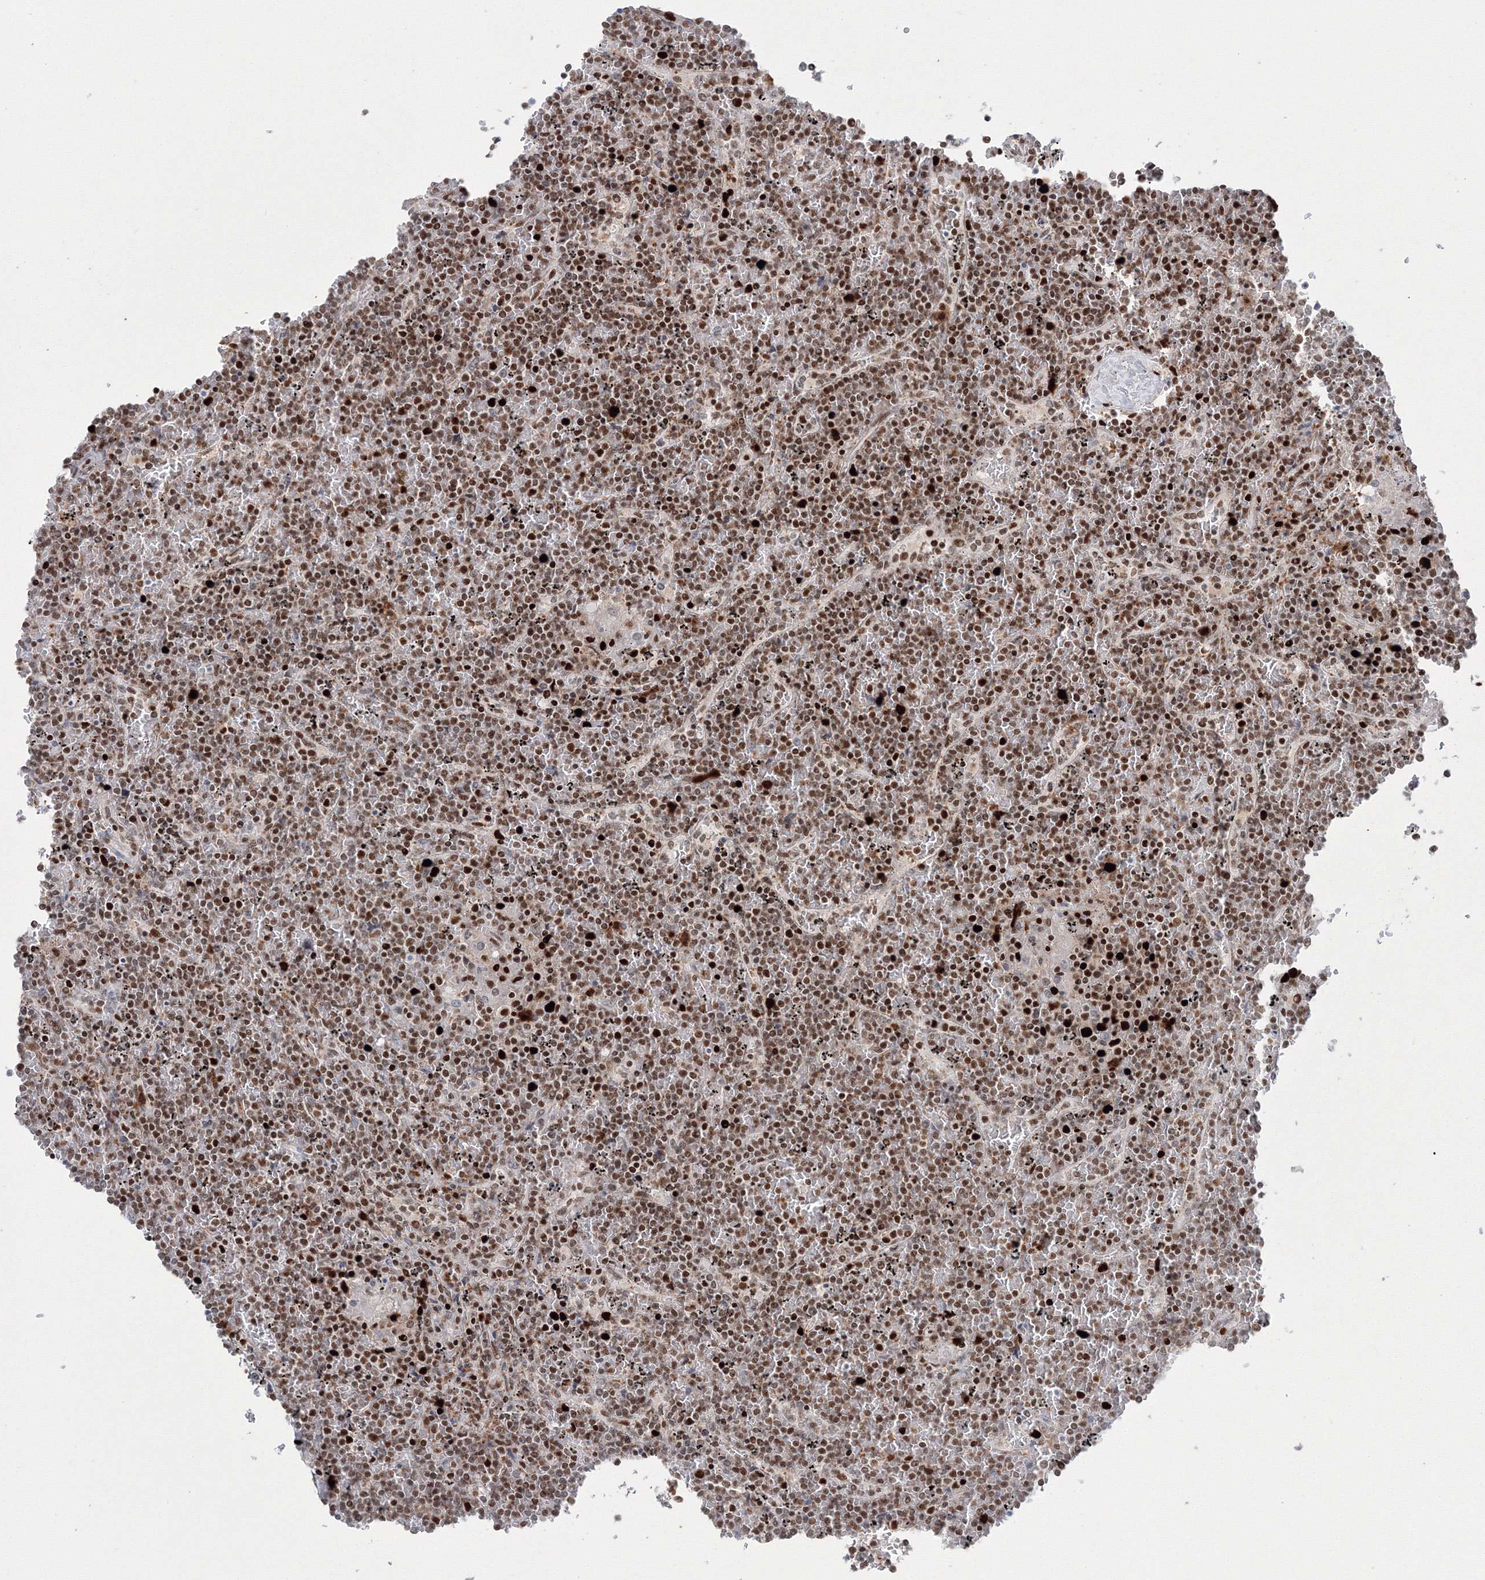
{"staining": {"intensity": "moderate", "quantity": "25%-75%", "location": "nuclear"}, "tissue": "lymphoma", "cell_type": "Tumor cells", "image_type": "cancer", "snomed": [{"axis": "morphology", "description": "Malignant lymphoma, non-Hodgkin's type, Low grade"}, {"axis": "topography", "description": "Spleen"}], "caption": "This image reveals lymphoma stained with IHC to label a protein in brown. The nuclear of tumor cells show moderate positivity for the protein. Nuclei are counter-stained blue.", "gene": "LIG1", "patient": {"sex": "female", "age": 19}}